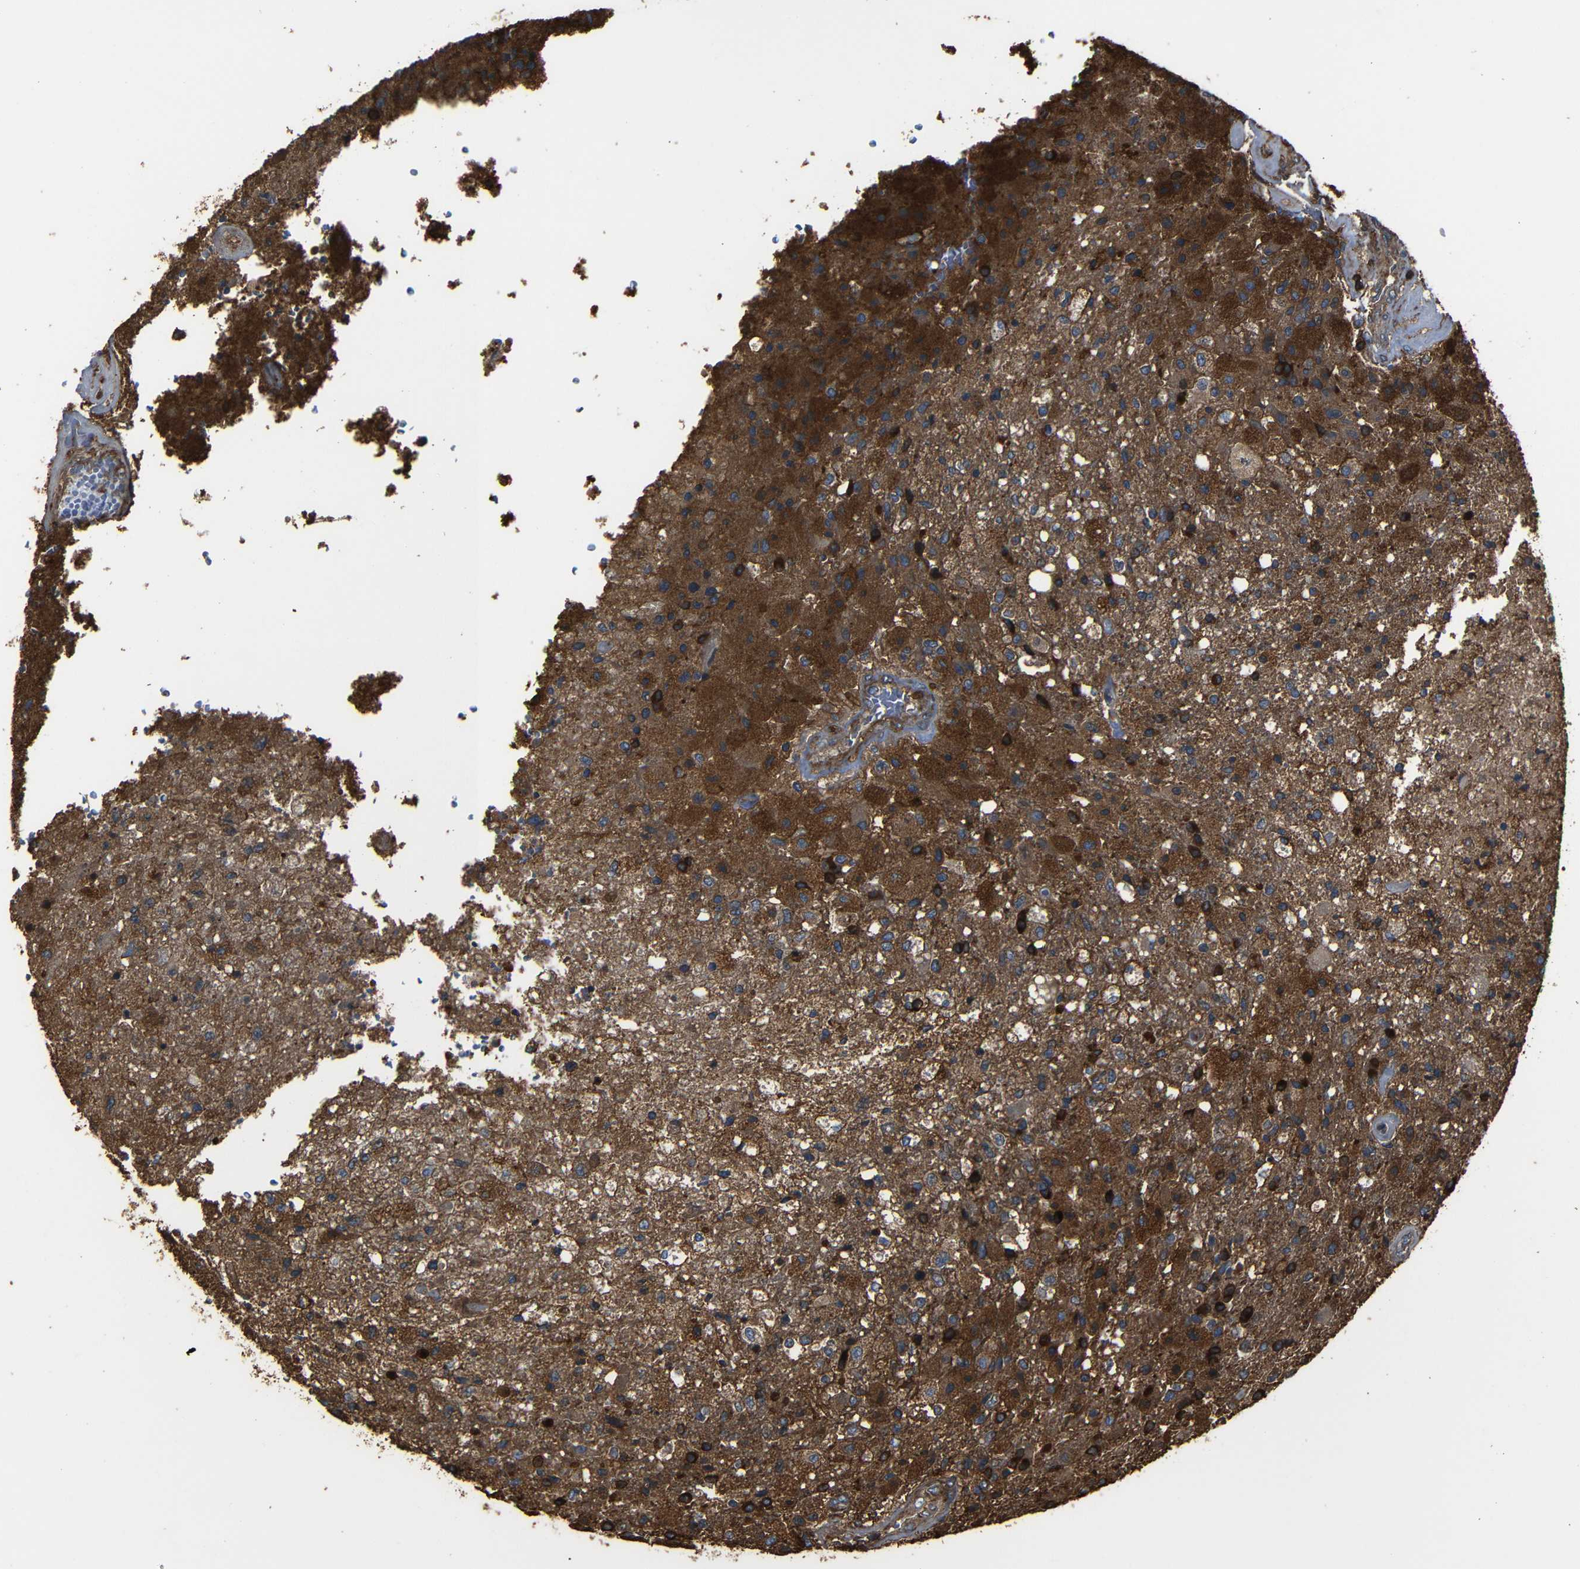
{"staining": {"intensity": "moderate", "quantity": ">75%", "location": "cytoplasmic/membranous"}, "tissue": "glioma", "cell_type": "Tumor cells", "image_type": "cancer", "snomed": [{"axis": "morphology", "description": "Normal tissue, NOS"}, {"axis": "morphology", "description": "Glioma, malignant, High grade"}, {"axis": "topography", "description": "Cerebral cortex"}], "caption": "A histopathology image of glioma stained for a protein reveals moderate cytoplasmic/membranous brown staining in tumor cells.", "gene": "ADGRE5", "patient": {"sex": "male", "age": 77}}